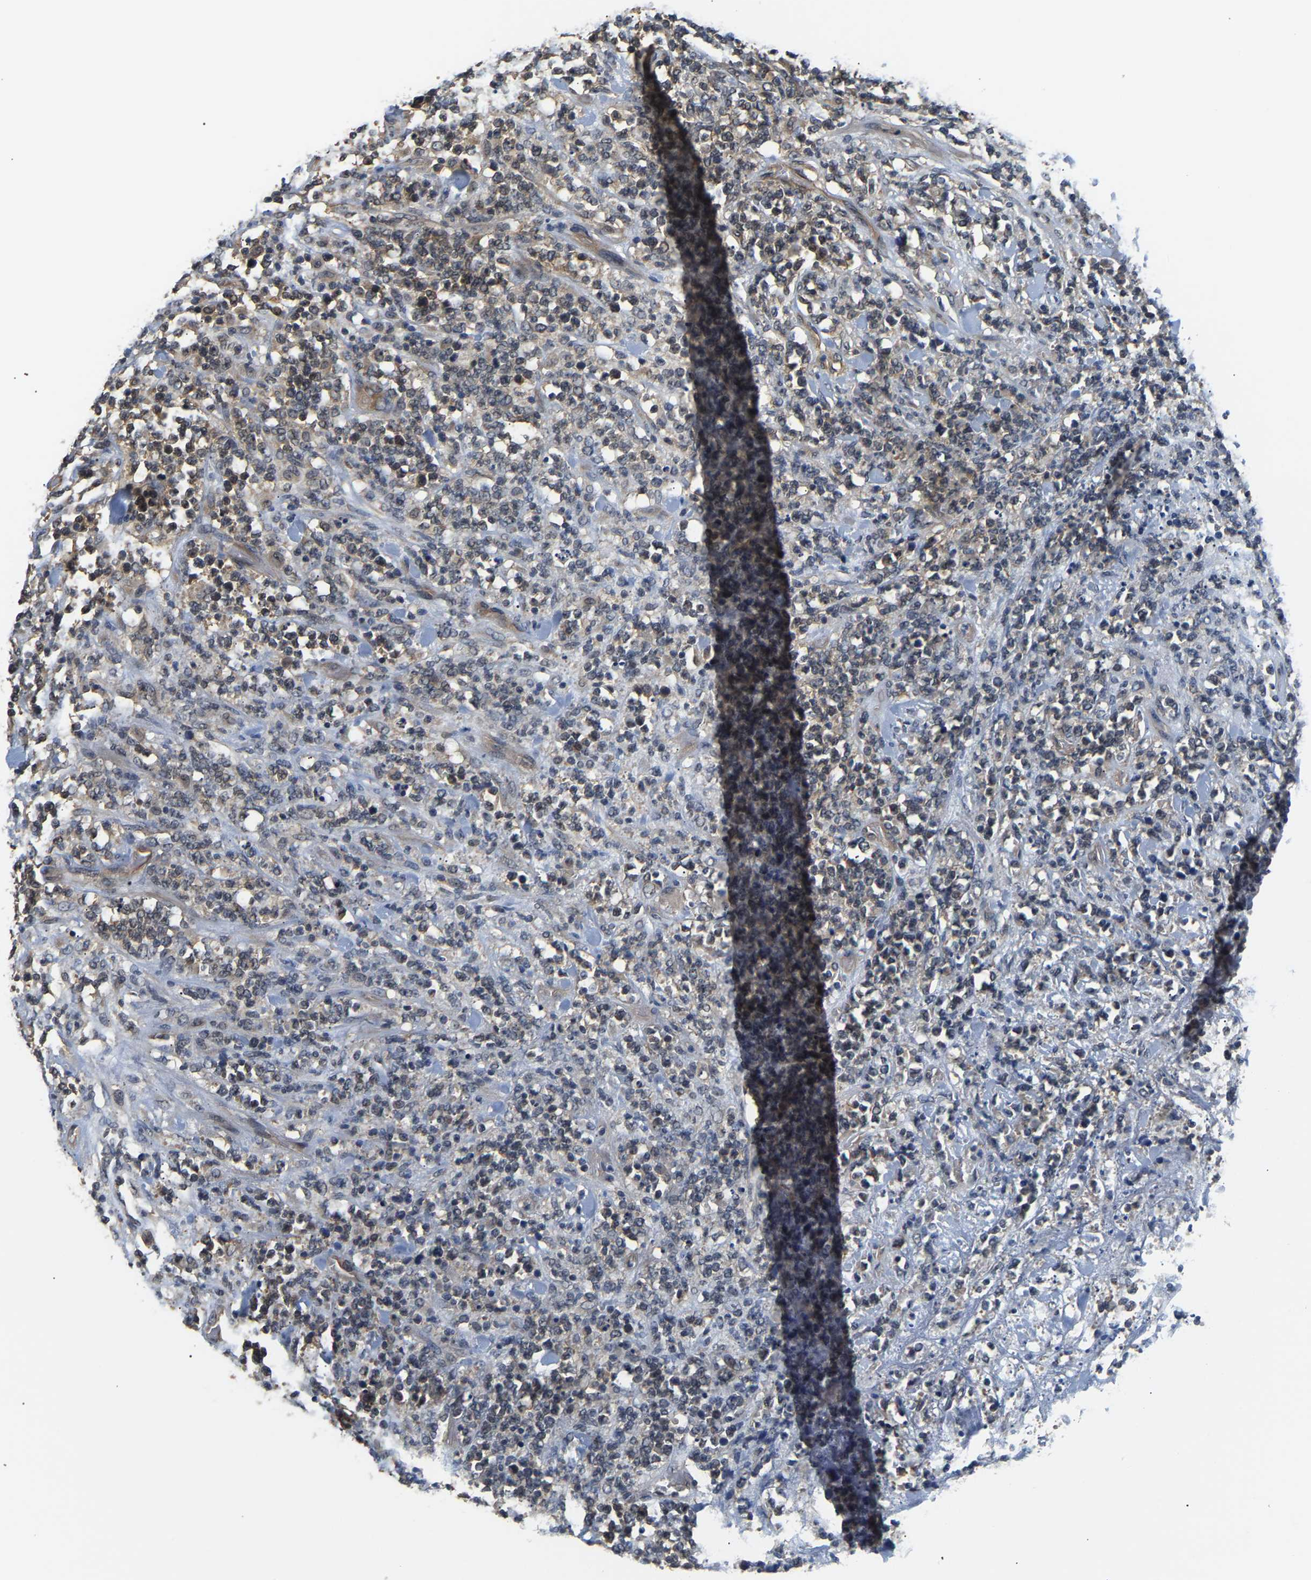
{"staining": {"intensity": "weak", "quantity": "<25%", "location": "cytoplasmic/membranous"}, "tissue": "lymphoma", "cell_type": "Tumor cells", "image_type": "cancer", "snomed": [{"axis": "morphology", "description": "Malignant lymphoma, non-Hodgkin's type, High grade"}, {"axis": "topography", "description": "Soft tissue"}], "caption": "A high-resolution histopathology image shows IHC staining of lymphoma, which shows no significant expression in tumor cells.", "gene": "ARHGEF12", "patient": {"sex": "male", "age": 18}}